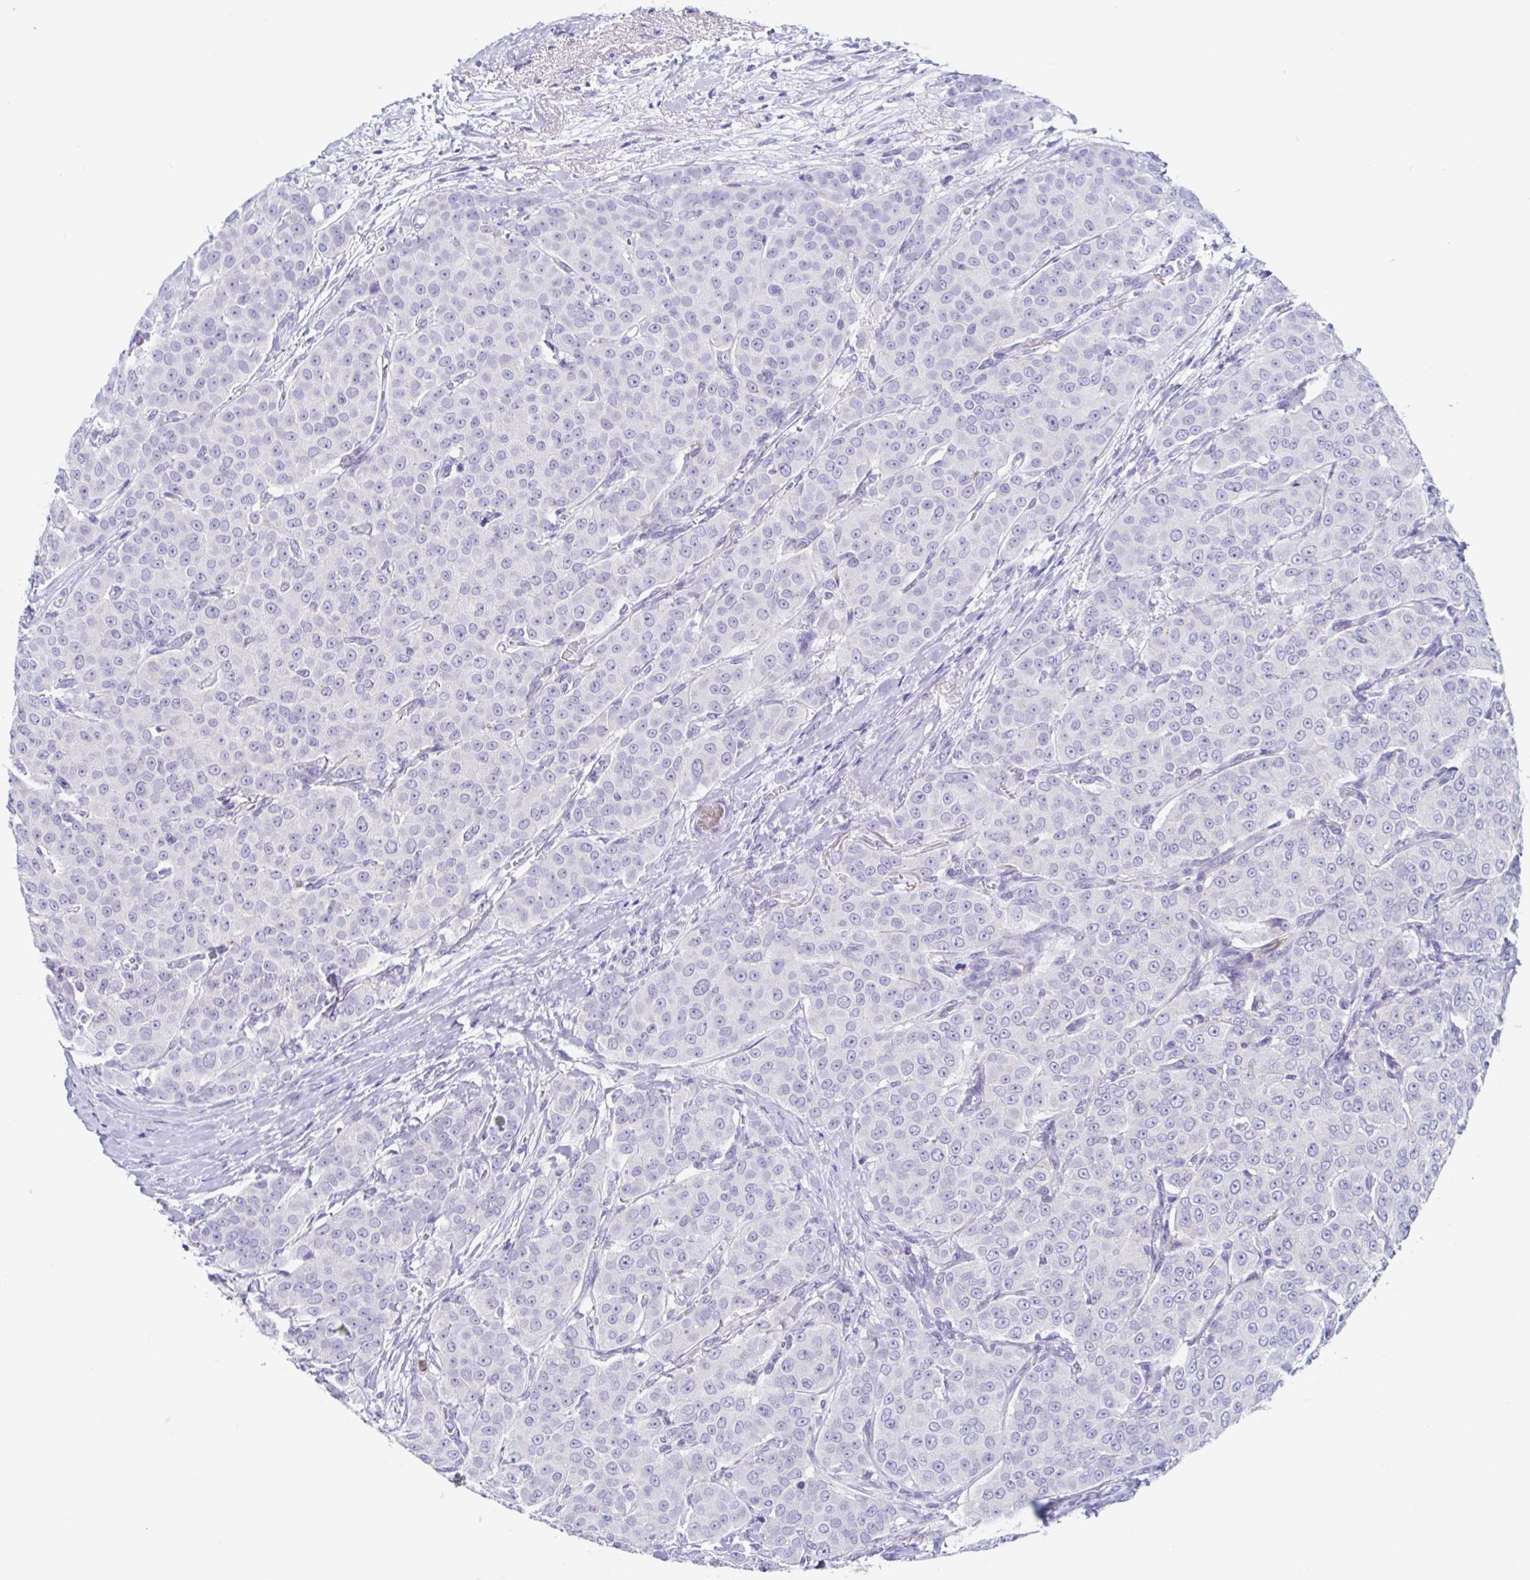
{"staining": {"intensity": "negative", "quantity": "none", "location": "none"}, "tissue": "breast cancer", "cell_type": "Tumor cells", "image_type": "cancer", "snomed": [{"axis": "morphology", "description": "Duct carcinoma"}, {"axis": "topography", "description": "Breast"}], "caption": "A histopathology image of human breast cancer is negative for staining in tumor cells. (IHC, brightfield microscopy, high magnification).", "gene": "ZNHIT2", "patient": {"sex": "female", "age": 91}}